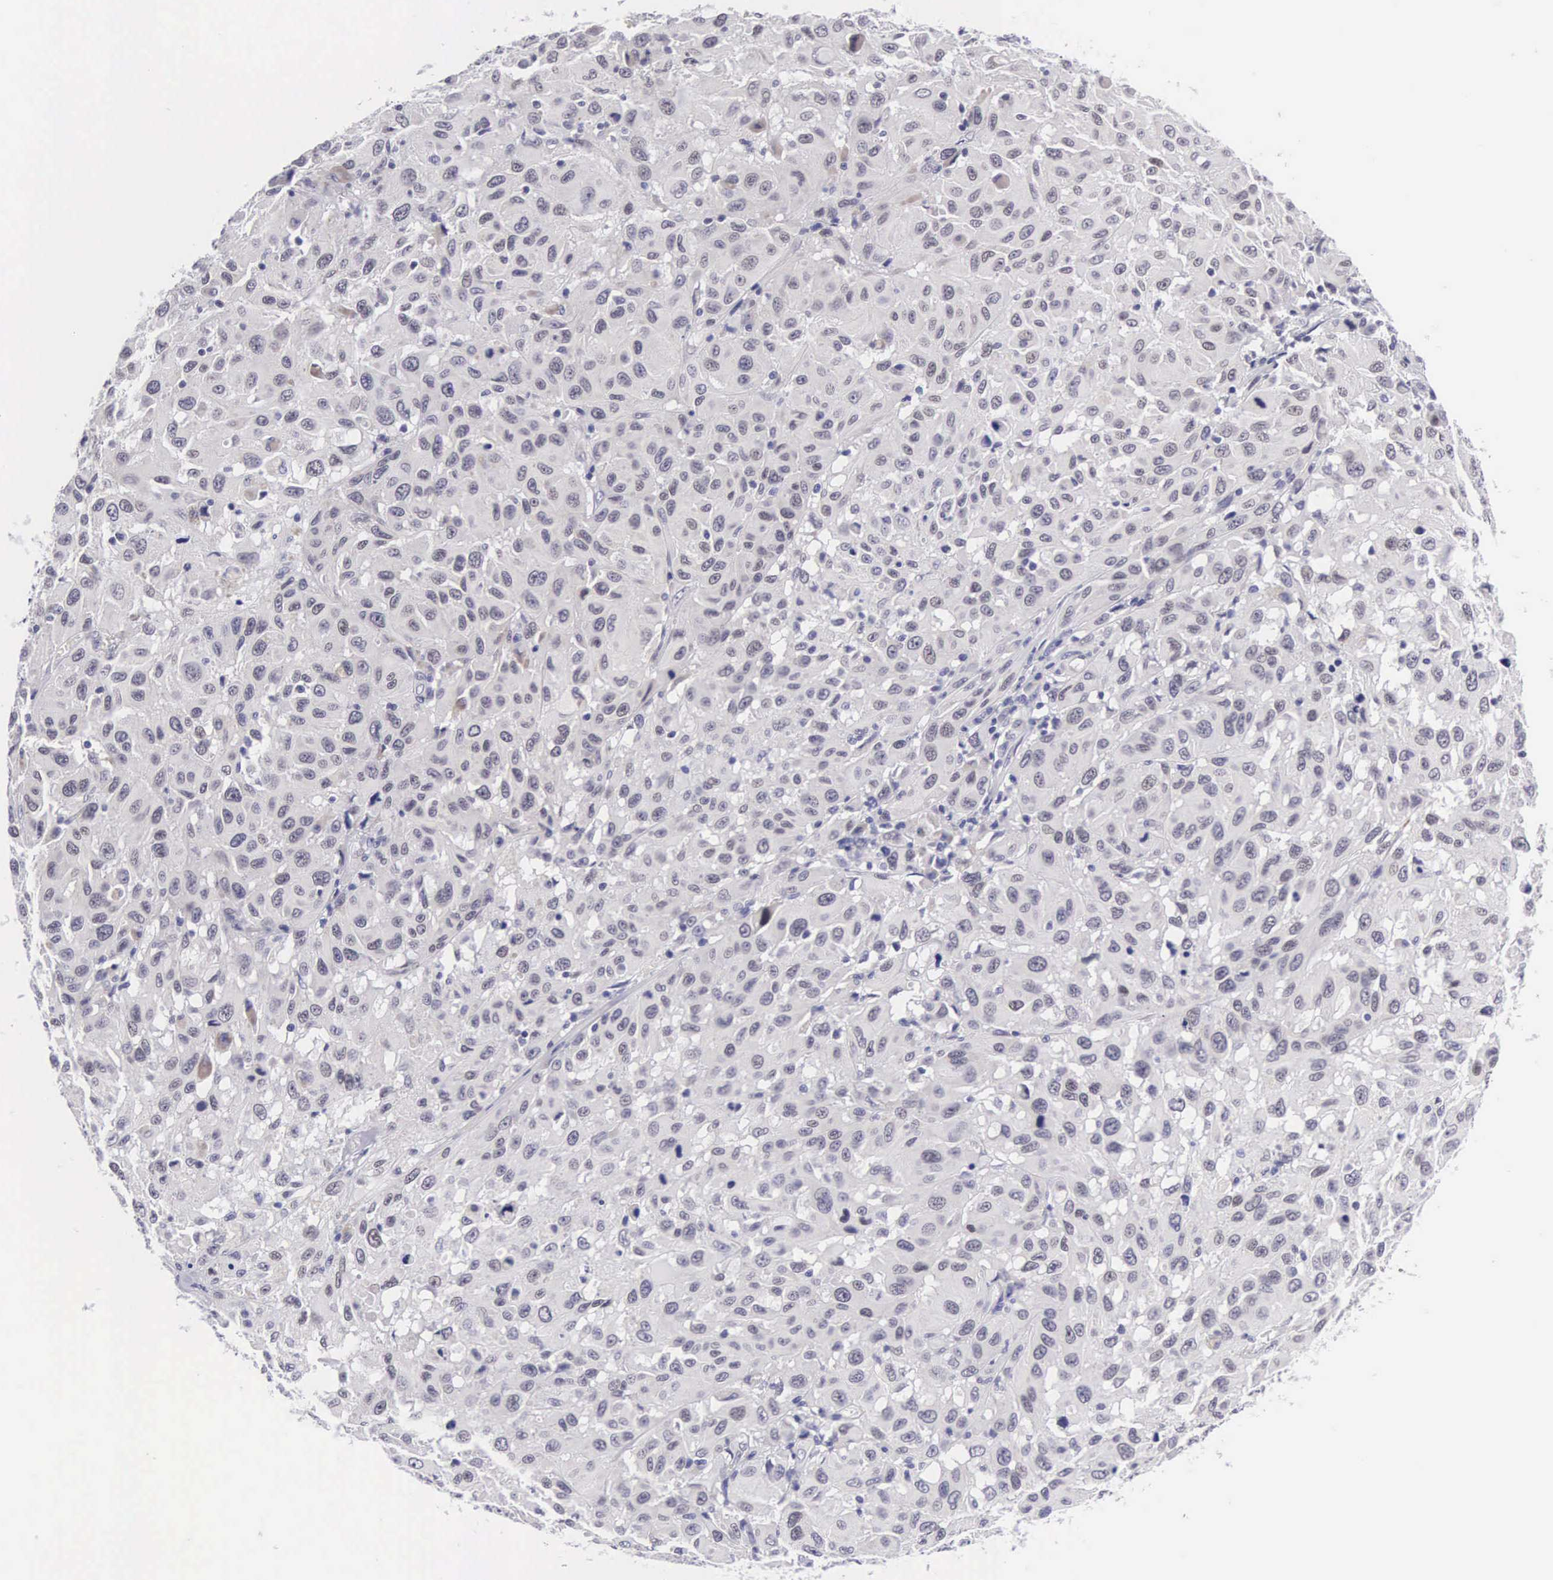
{"staining": {"intensity": "negative", "quantity": "none", "location": "none"}, "tissue": "melanoma", "cell_type": "Tumor cells", "image_type": "cancer", "snomed": [{"axis": "morphology", "description": "Malignant melanoma, NOS"}, {"axis": "topography", "description": "Skin"}], "caption": "DAB immunohistochemical staining of human melanoma exhibits no significant staining in tumor cells.", "gene": "SOX11", "patient": {"sex": "female", "age": 77}}